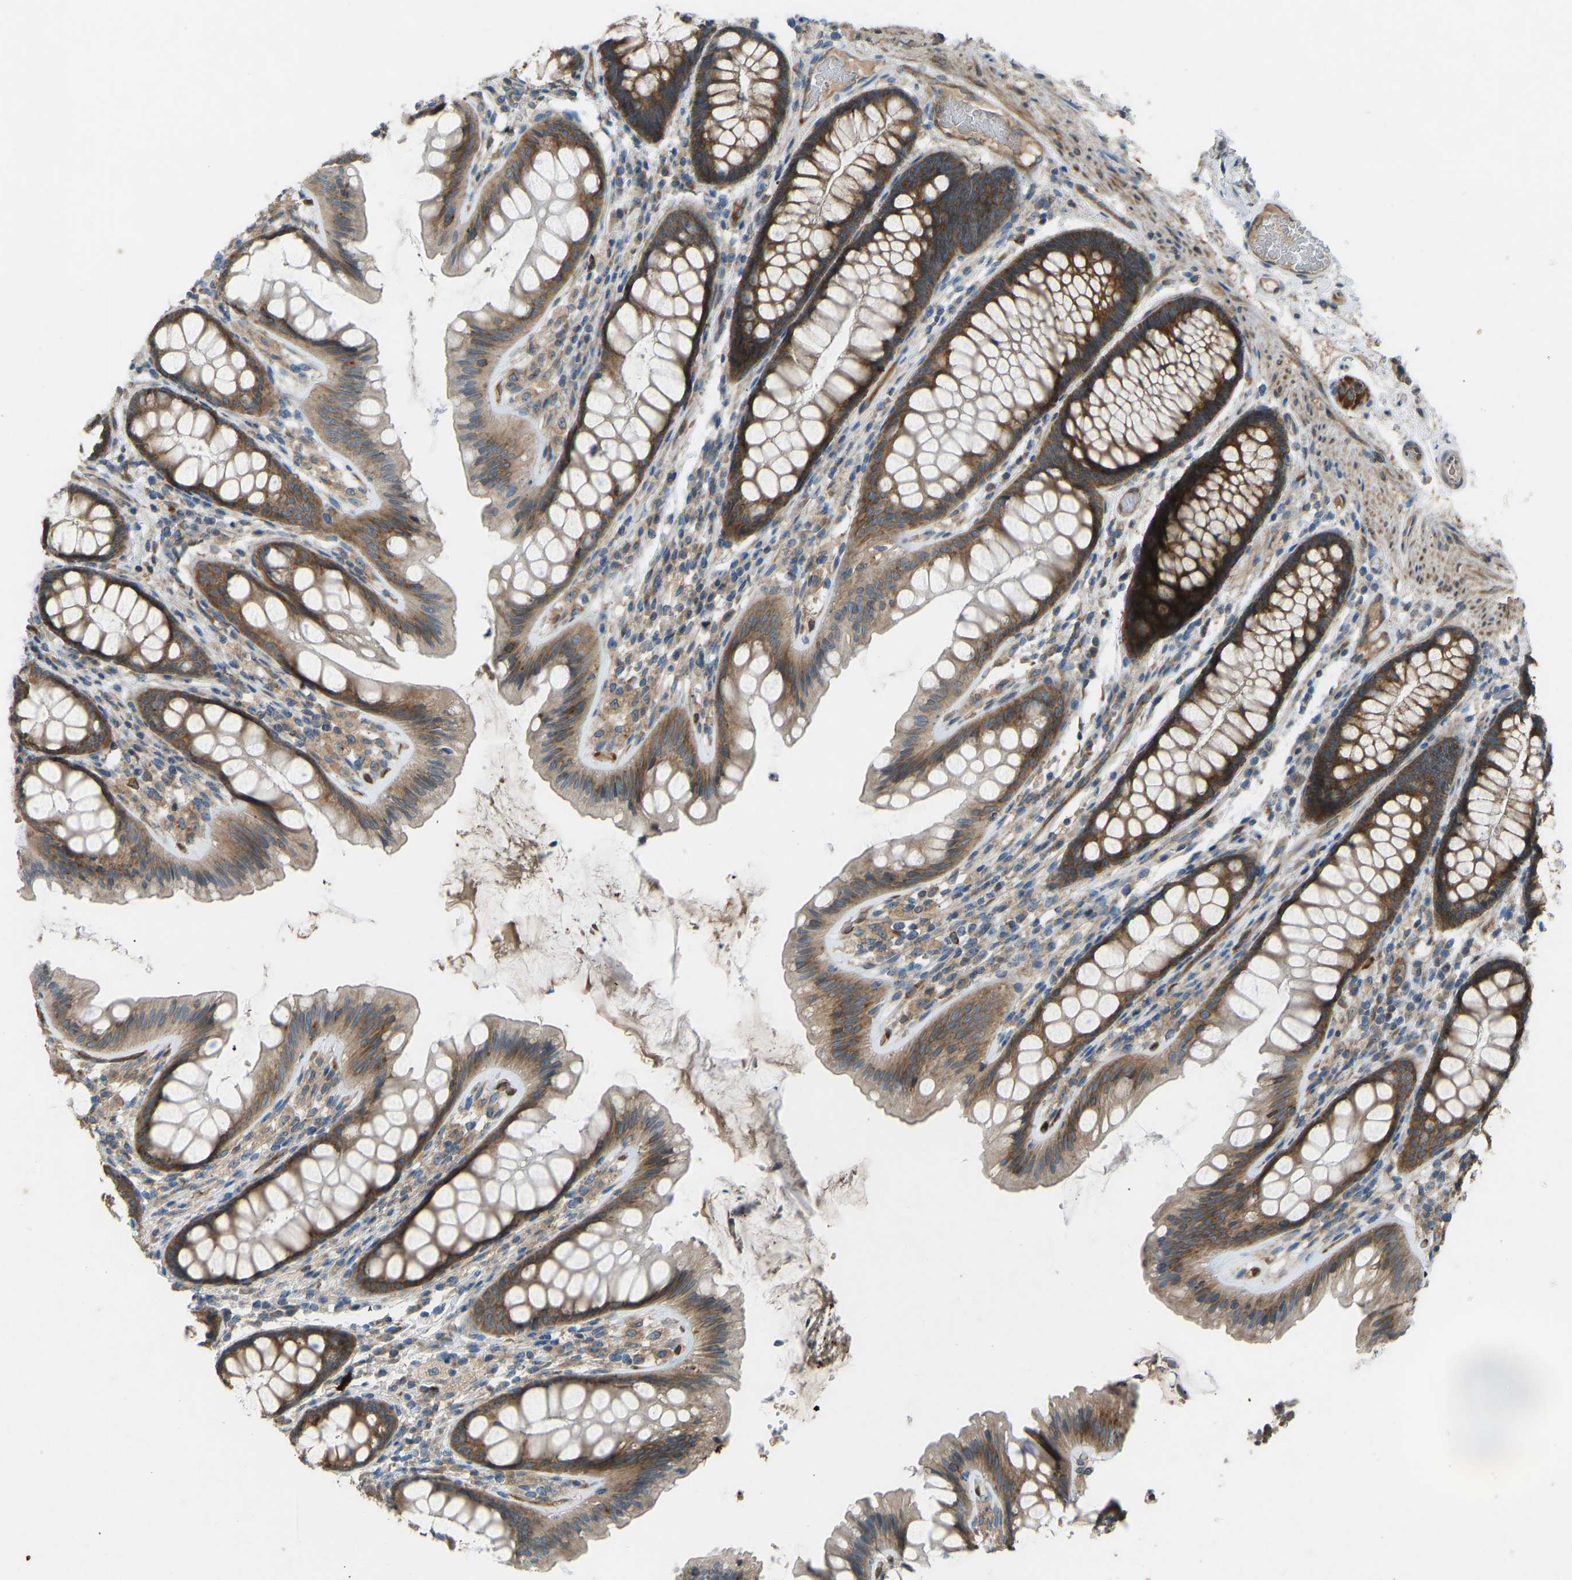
{"staining": {"intensity": "moderate", "quantity": ">75%", "location": "cytoplasmic/membranous"}, "tissue": "colon", "cell_type": "Endothelial cells", "image_type": "normal", "snomed": [{"axis": "morphology", "description": "Normal tissue, NOS"}, {"axis": "topography", "description": "Colon"}], "caption": "Immunohistochemistry (IHC) (DAB) staining of unremarkable human colon shows moderate cytoplasmic/membranous protein expression in about >75% of endothelial cells. The staining was performed using DAB (3,3'-diaminobenzidine), with brown indicating positive protein expression. Nuclei are stained blue with hematoxylin.", "gene": "STAU2", "patient": {"sex": "female", "age": 56}}